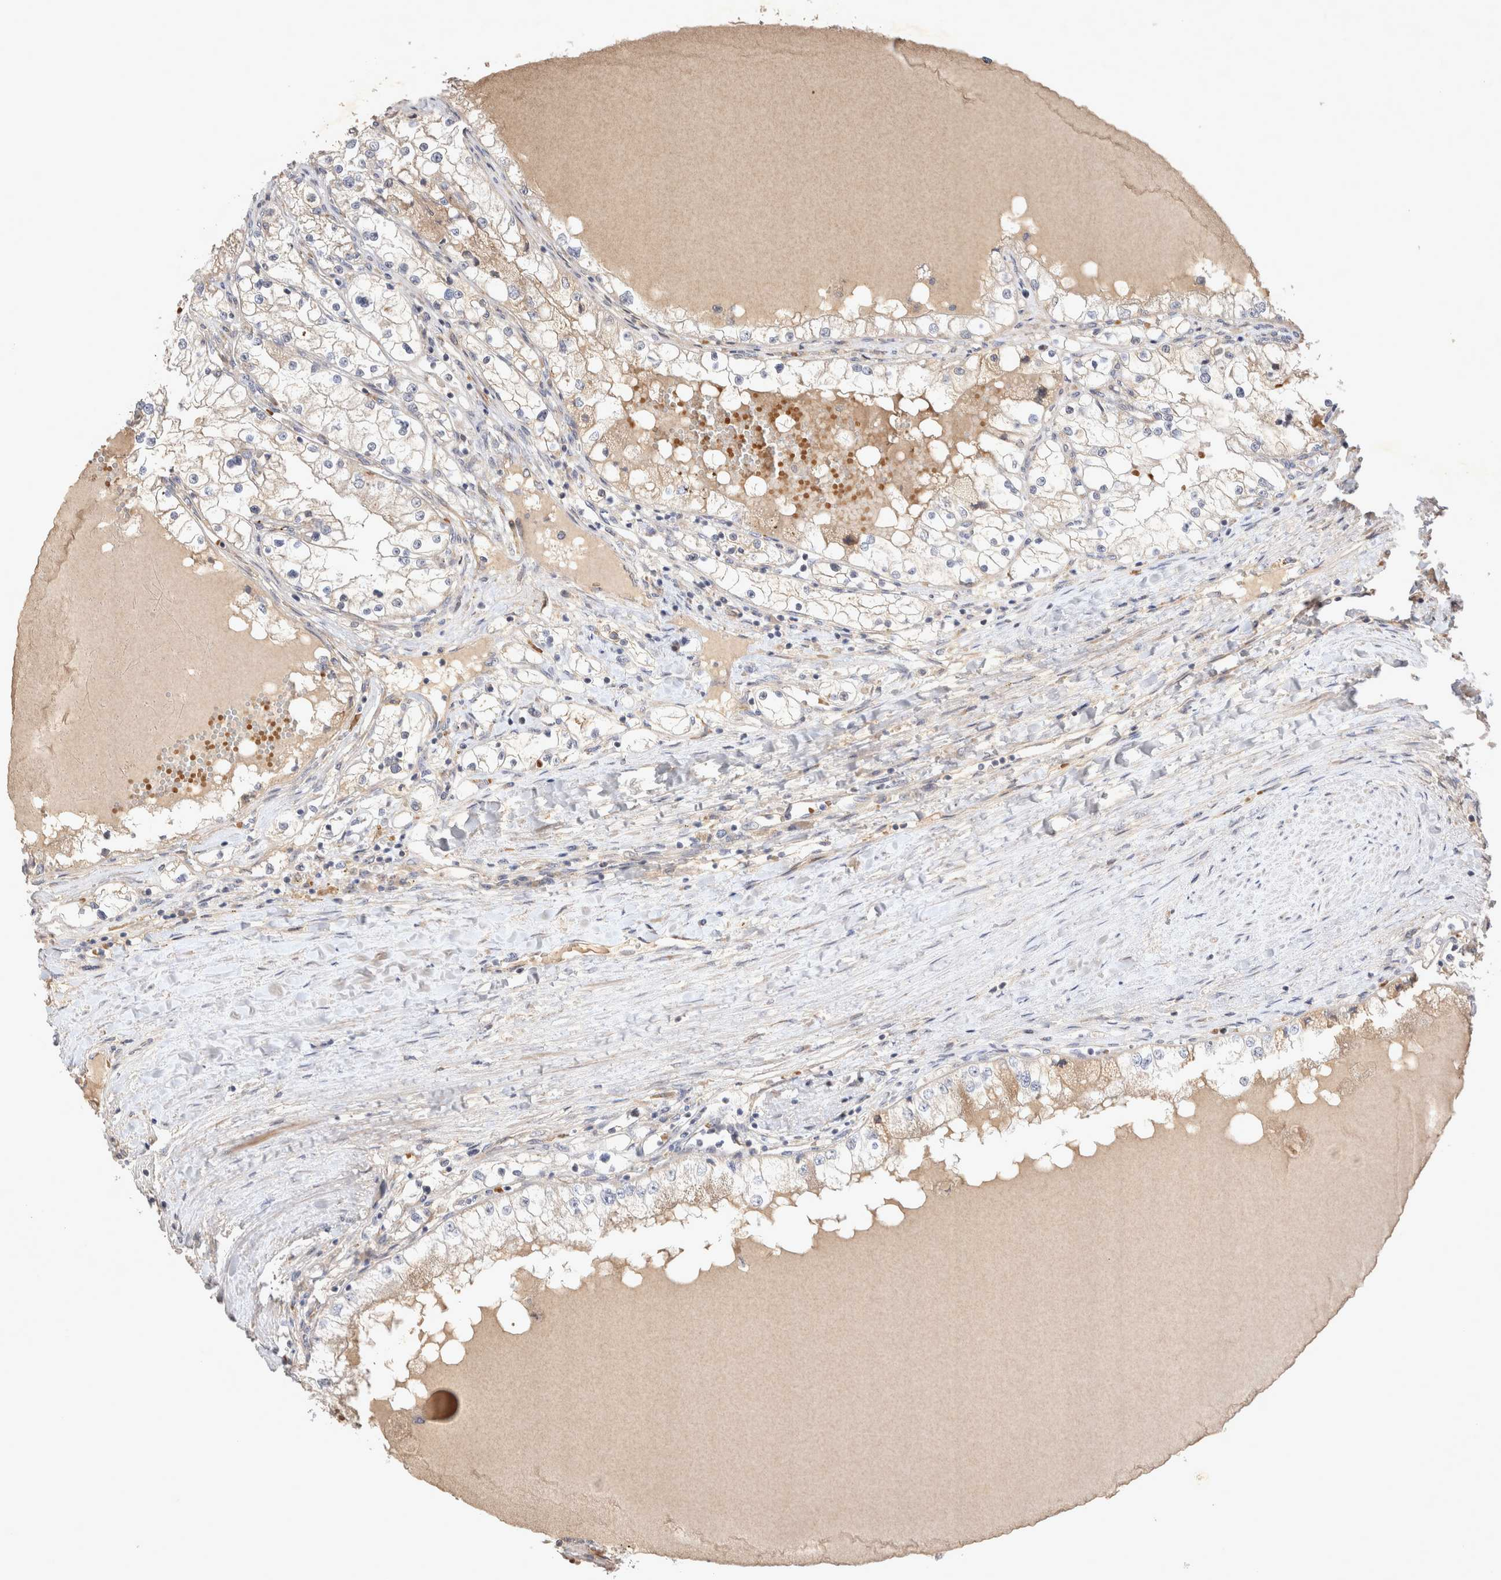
{"staining": {"intensity": "weak", "quantity": "<25%", "location": "cytoplasmic/membranous"}, "tissue": "renal cancer", "cell_type": "Tumor cells", "image_type": "cancer", "snomed": [{"axis": "morphology", "description": "Adenocarcinoma, NOS"}, {"axis": "topography", "description": "Kidney"}], "caption": "High magnification brightfield microscopy of renal cancer (adenocarcinoma) stained with DAB (brown) and counterstained with hematoxylin (blue): tumor cells show no significant staining. Brightfield microscopy of immunohistochemistry (IHC) stained with DAB (3,3'-diaminobenzidine) (brown) and hematoxylin (blue), captured at high magnification.", "gene": "NMU", "patient": {"sex": "male", "age": 68}}